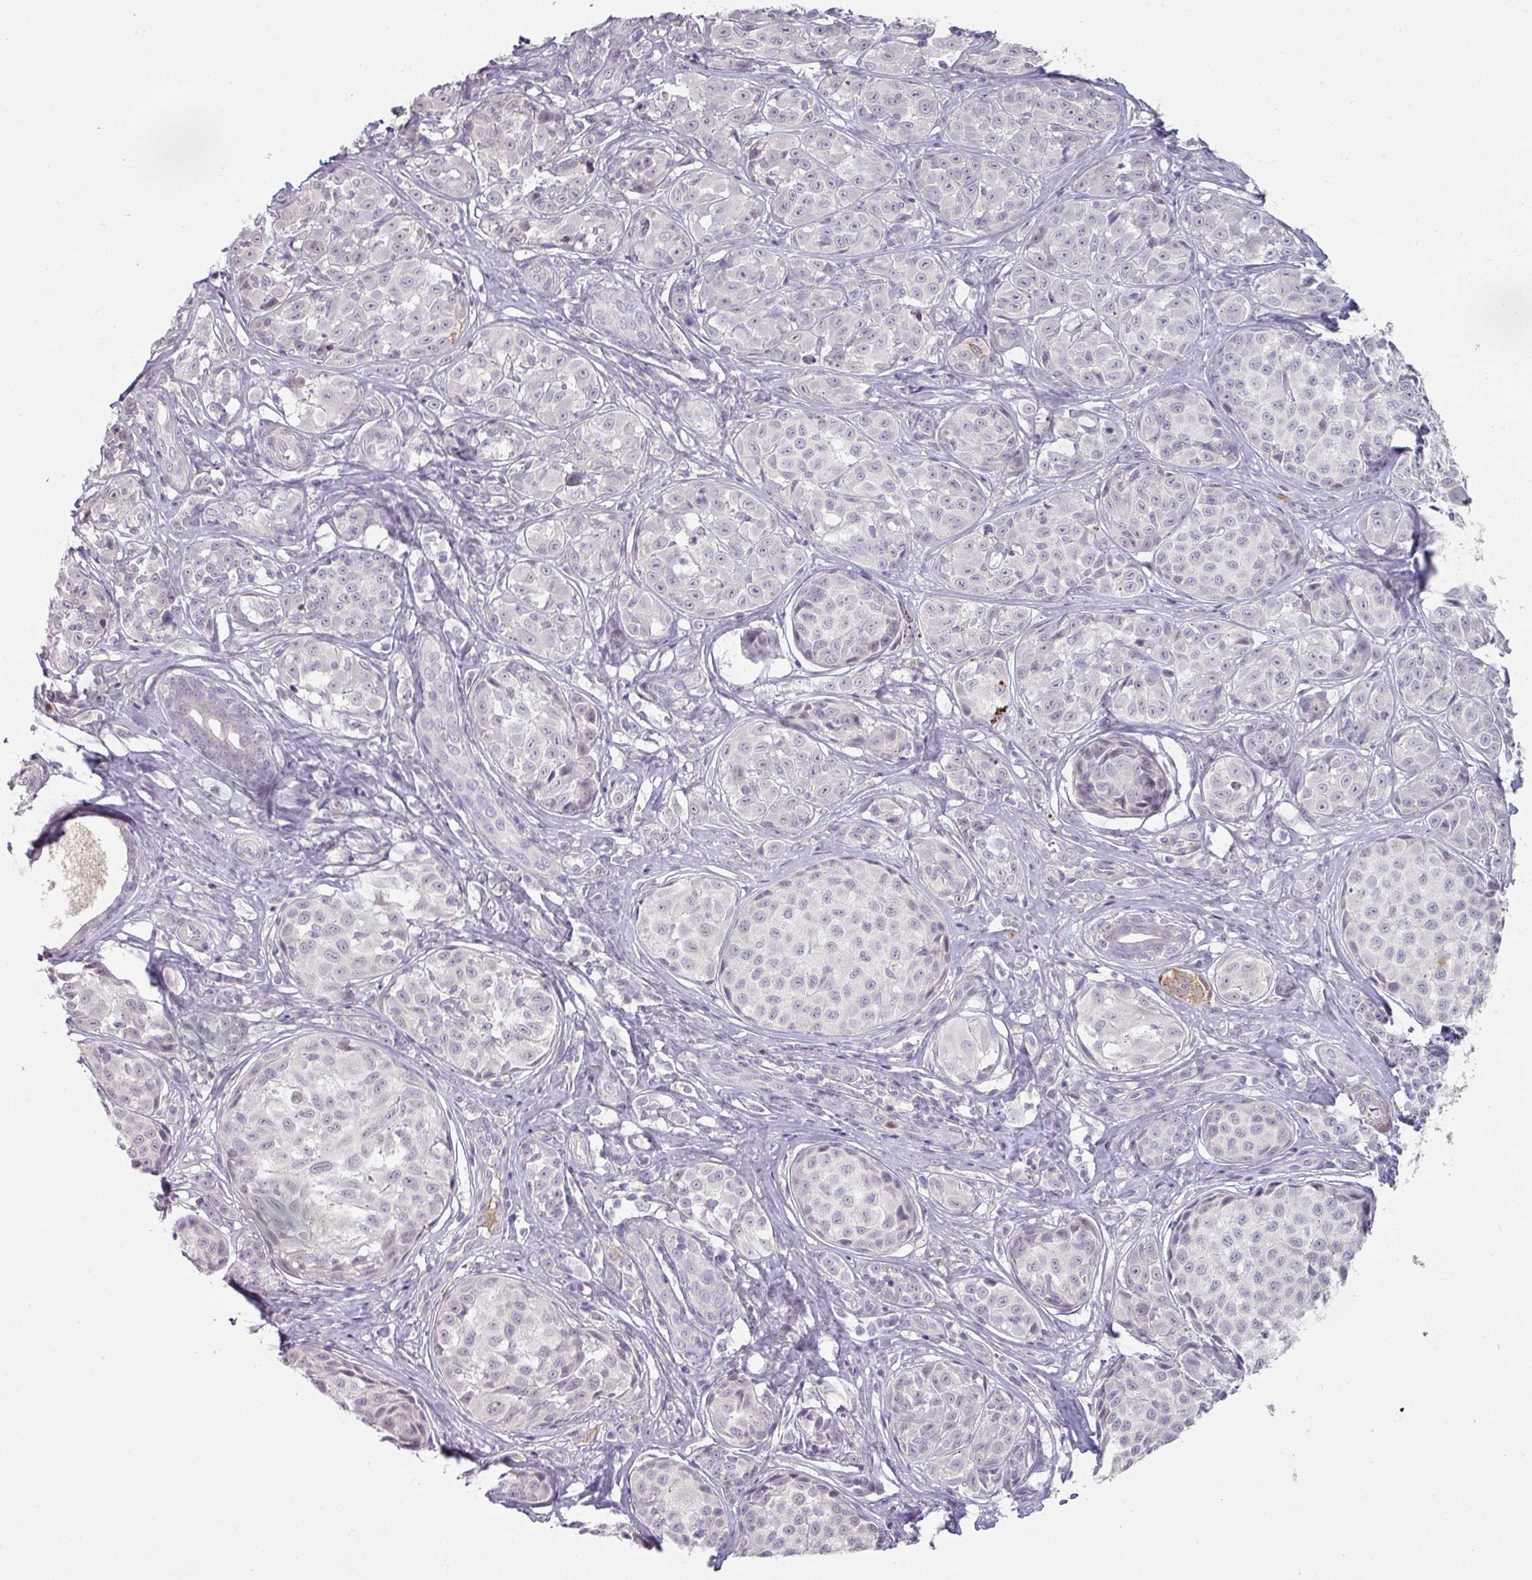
{"staining": {"intensity": "negative", "quantity": "none", "location": "none"}, "tissue": "melanoma", "cell_type": "Tumor cells", "image_type": "cancer", "snomed": [{"axis": "morphology", "description": "Malignant melanoma, NOS"}, {"axis": "topography", "description": "Skin"}], "caption": "Melanoma stained for a protein using immunohistochemistry (IHC) displays no expression tumor cells.", "gene": "MAGEC3", "patient": {"sex": "female", "age": 35}}